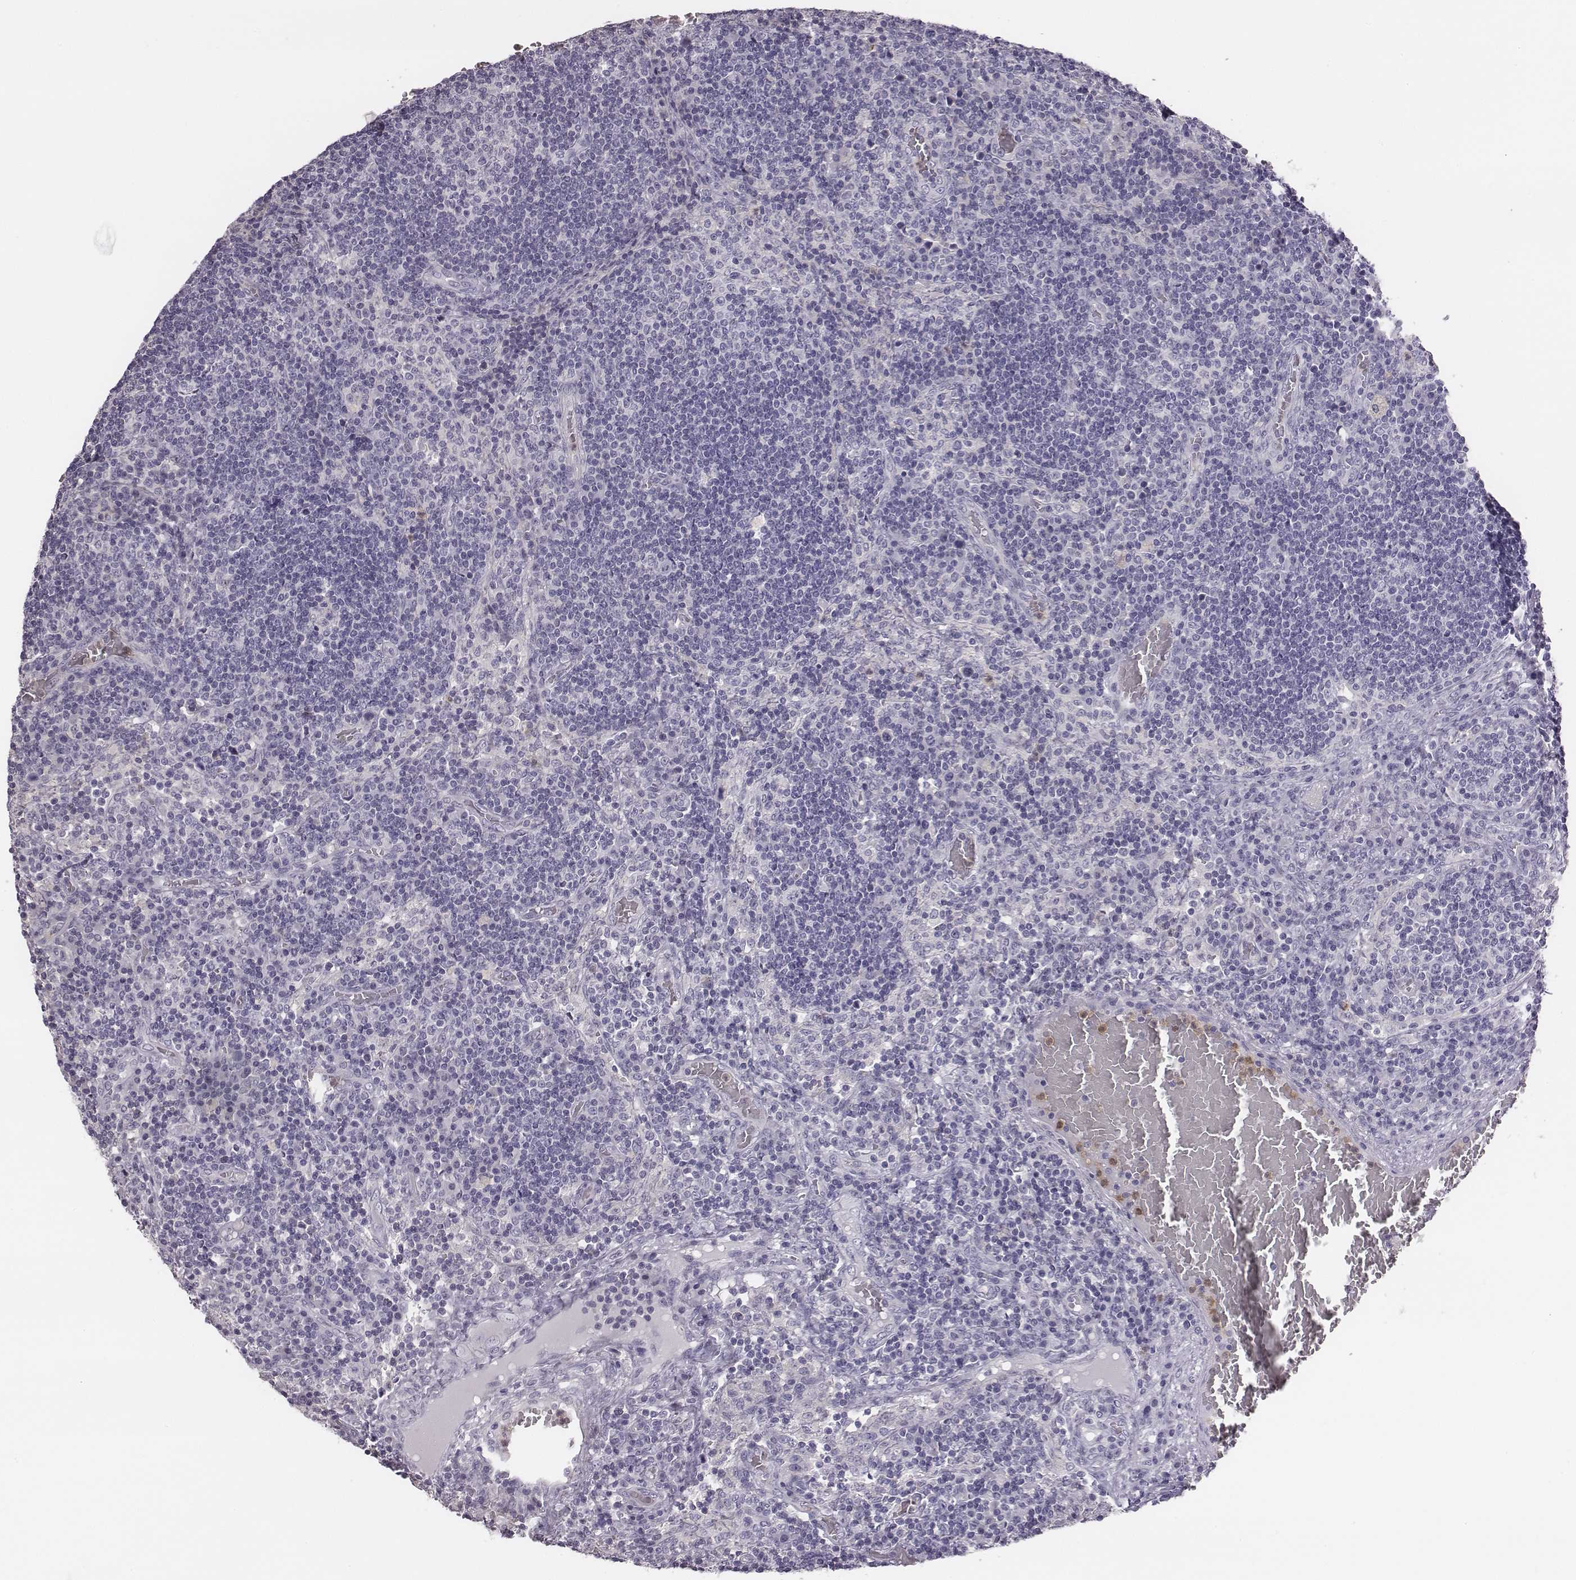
{"staining": {"intensity": "negative", "quantity": "none", "location": "none"}, "tissue": "lymph node", "cell_type": "Germinal center cells", "image_type": "normal", "snomed": [{"axis": "morphology", "description": "Normal tissue, NOS"}, {"axis": "topography", "description": "Lymph node"}], "caption": "Micrograph shows no protein positivity in germinal center cells of normal lymph node.", "gene": "ADAM7", "patient": {"sex": "male", "age": 63}}